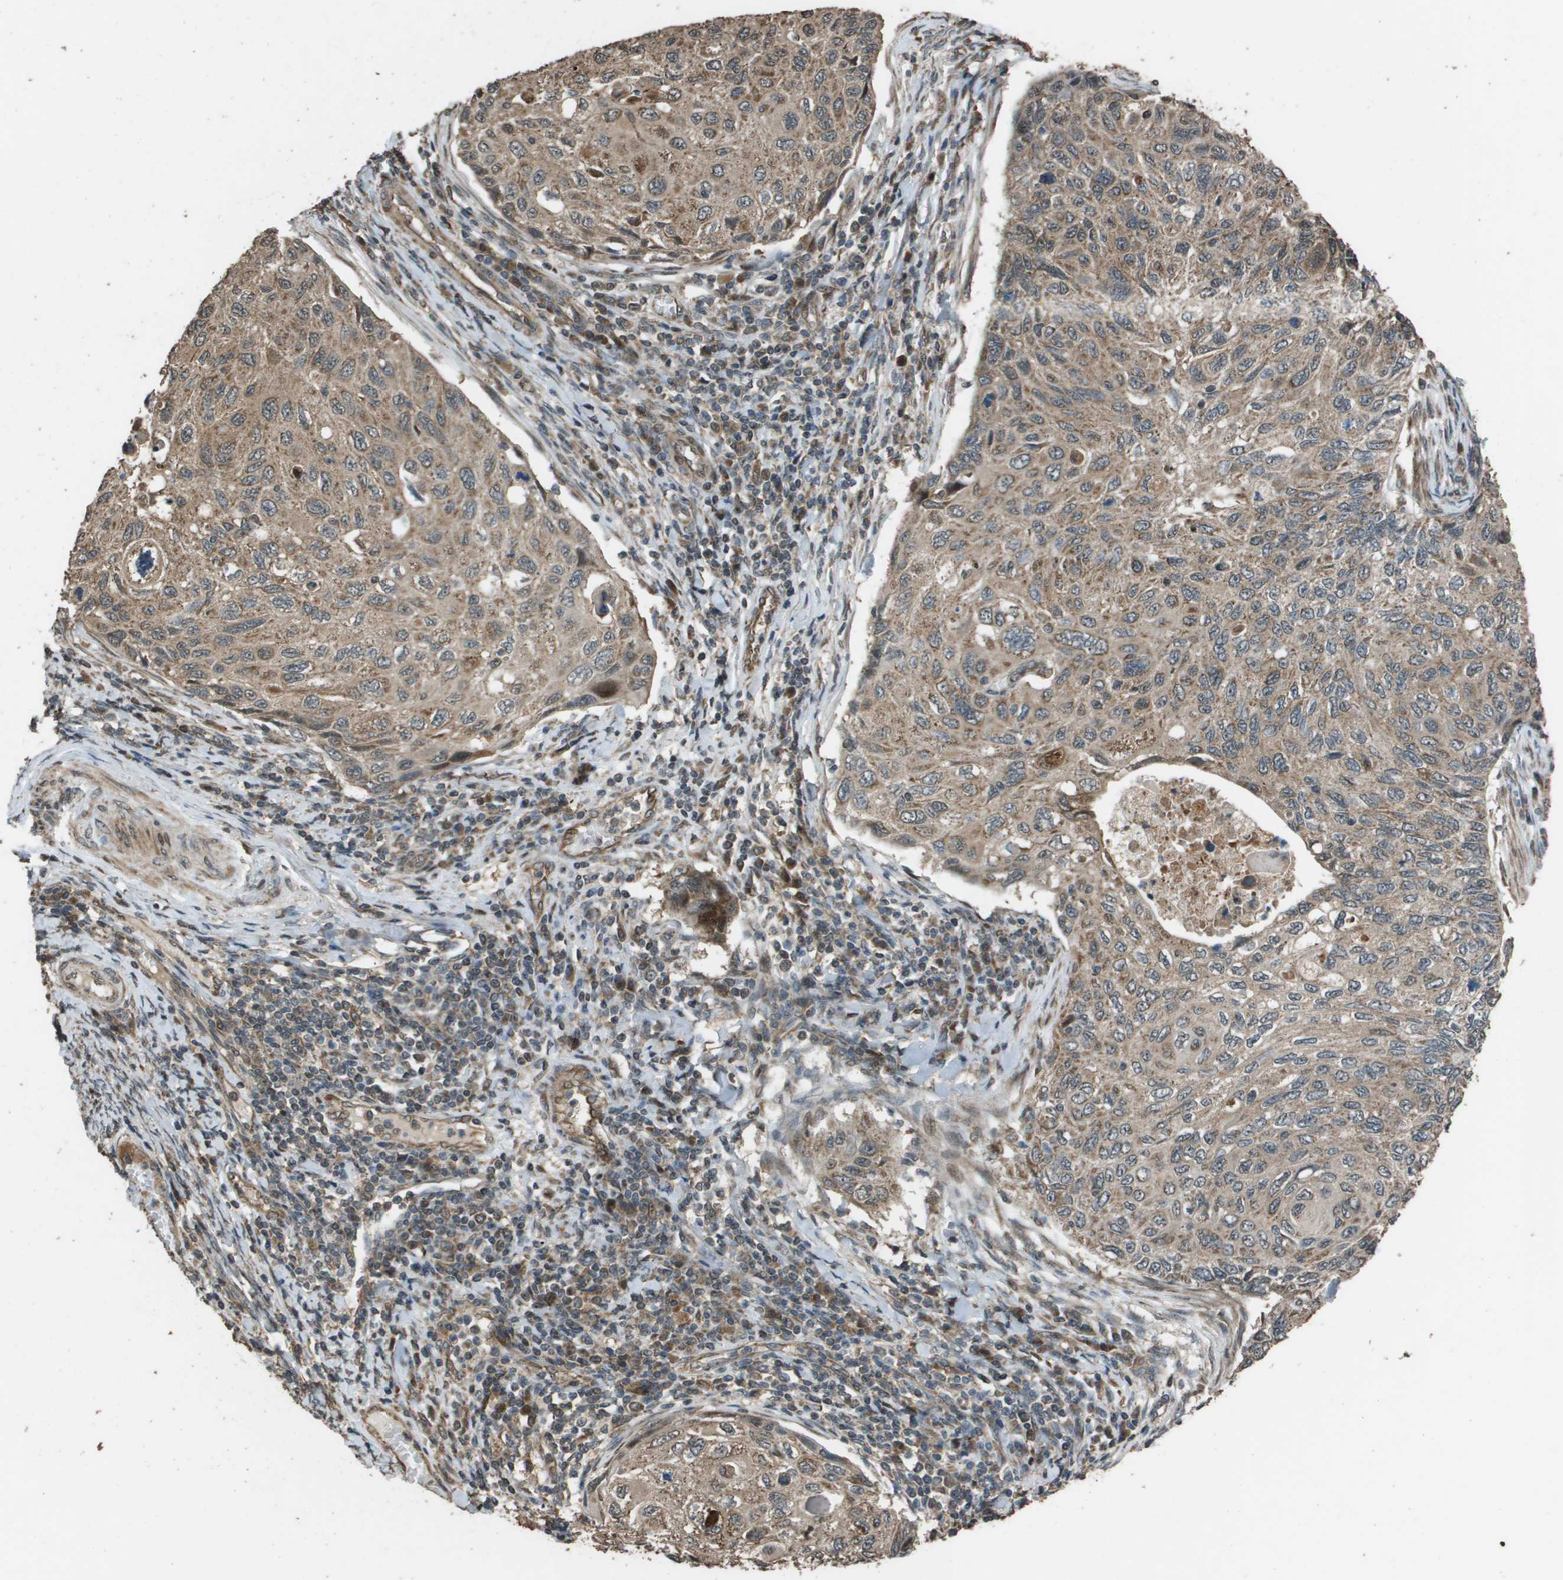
{"staining": {"intensity": "weak", "quantity": ">75%", "location": "cytoplasmic/membranous"}, "tissue": "cervical cancer", "cell_type": "Tumor cells", "image_type": "cancer", "snomed": [{"axis": "morphology", "description": "Squamous cell carcinoma, NOS"}, {"axis": "topography", "description": "Cervix"}], "caption": "Immunohistochemical staining of squamous cell carcinoma (cervical) shows low levels of weak cytoplasmic/membranous positivity in approximately >75% of tumor cells.", "gene": "FIG4", "patient": {"sex": "female", "age": 70}}